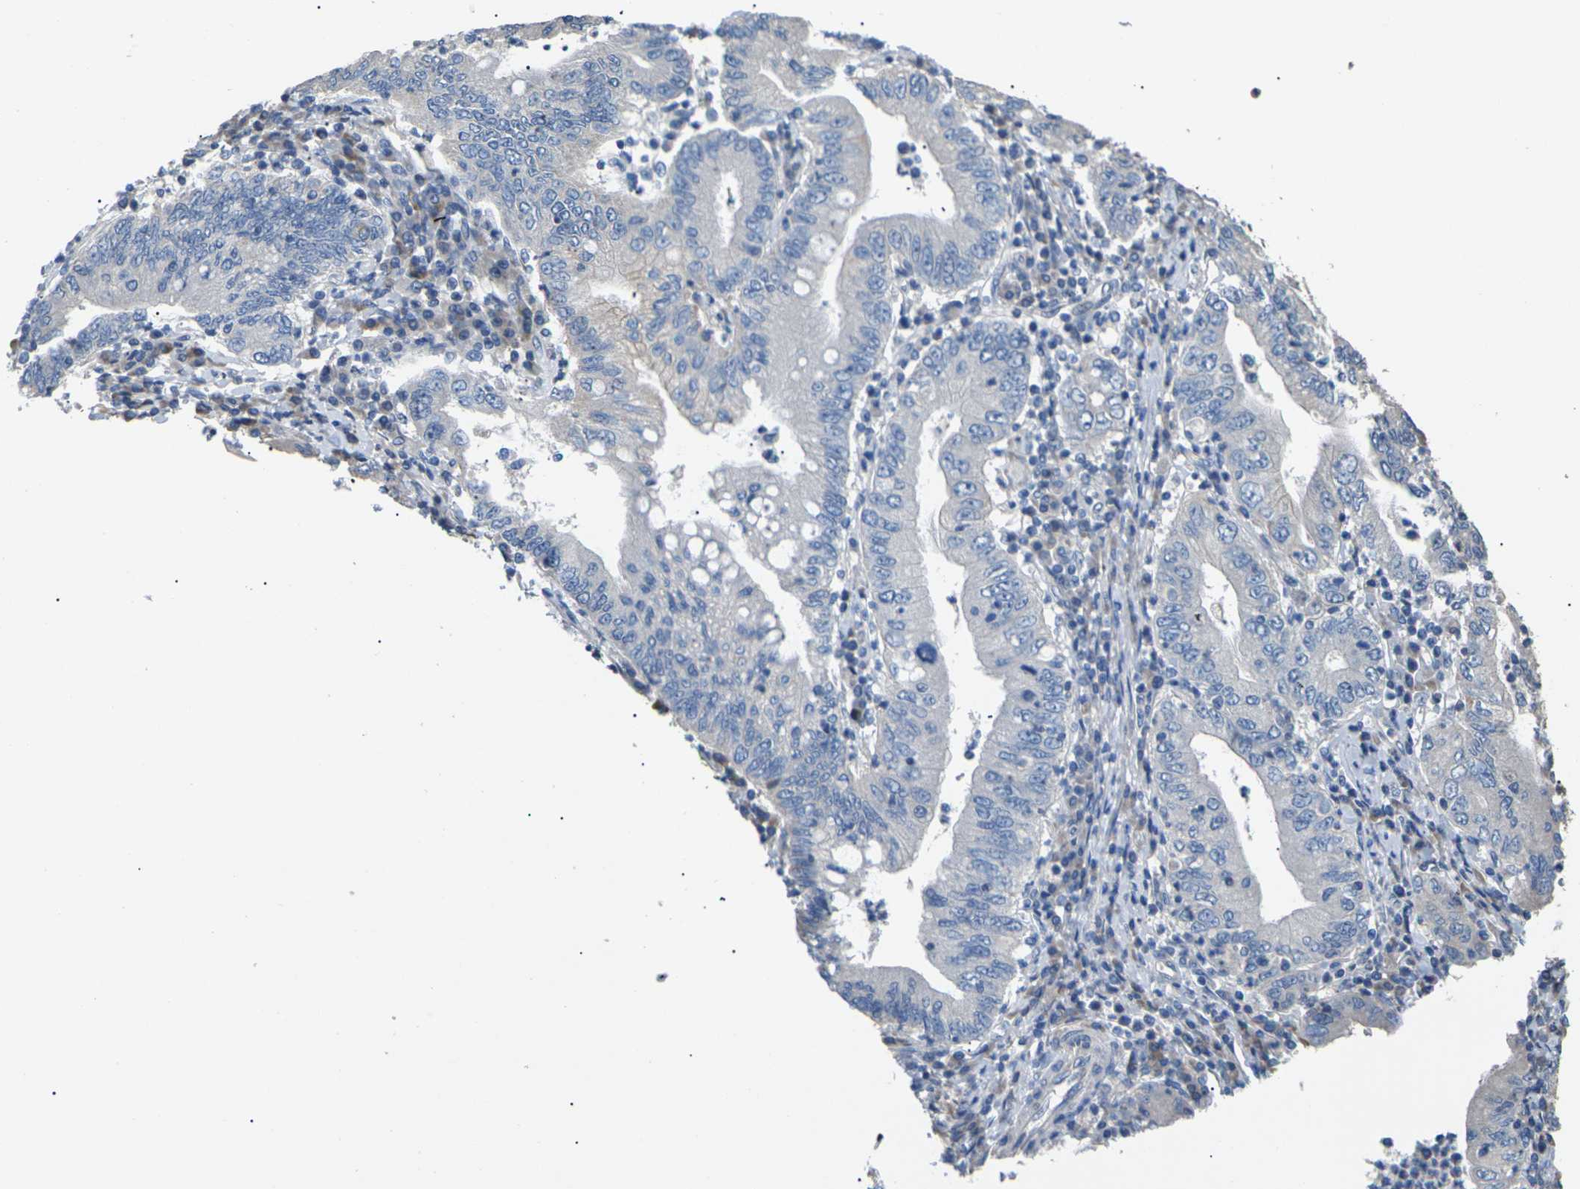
{"staining": {"intensity": "negative", "quantity": "none", "location": "none"}, "tissue": "stomach cancer", "cell_type": "Tumor cells", "image_type": "cancer", "snomed": [{"axis": "morphology", "description": "Normal tissue, NOS"}, {"axis": "morphology", "description": "Adenocarcinoma, NOS"}, {"axis": "topography", "description": "Esophagus"}, {"axis": "topography", "description": "Stomach, upper"}, {"axis": "topography", "description": "Peripheral nerve tissue"}], "caption": "Tumor cells are negative for protein expression in human stomach adenocarcinoma.", "gene": "KLHDC8B", "patient": {"sex": "male", "age": 62}}